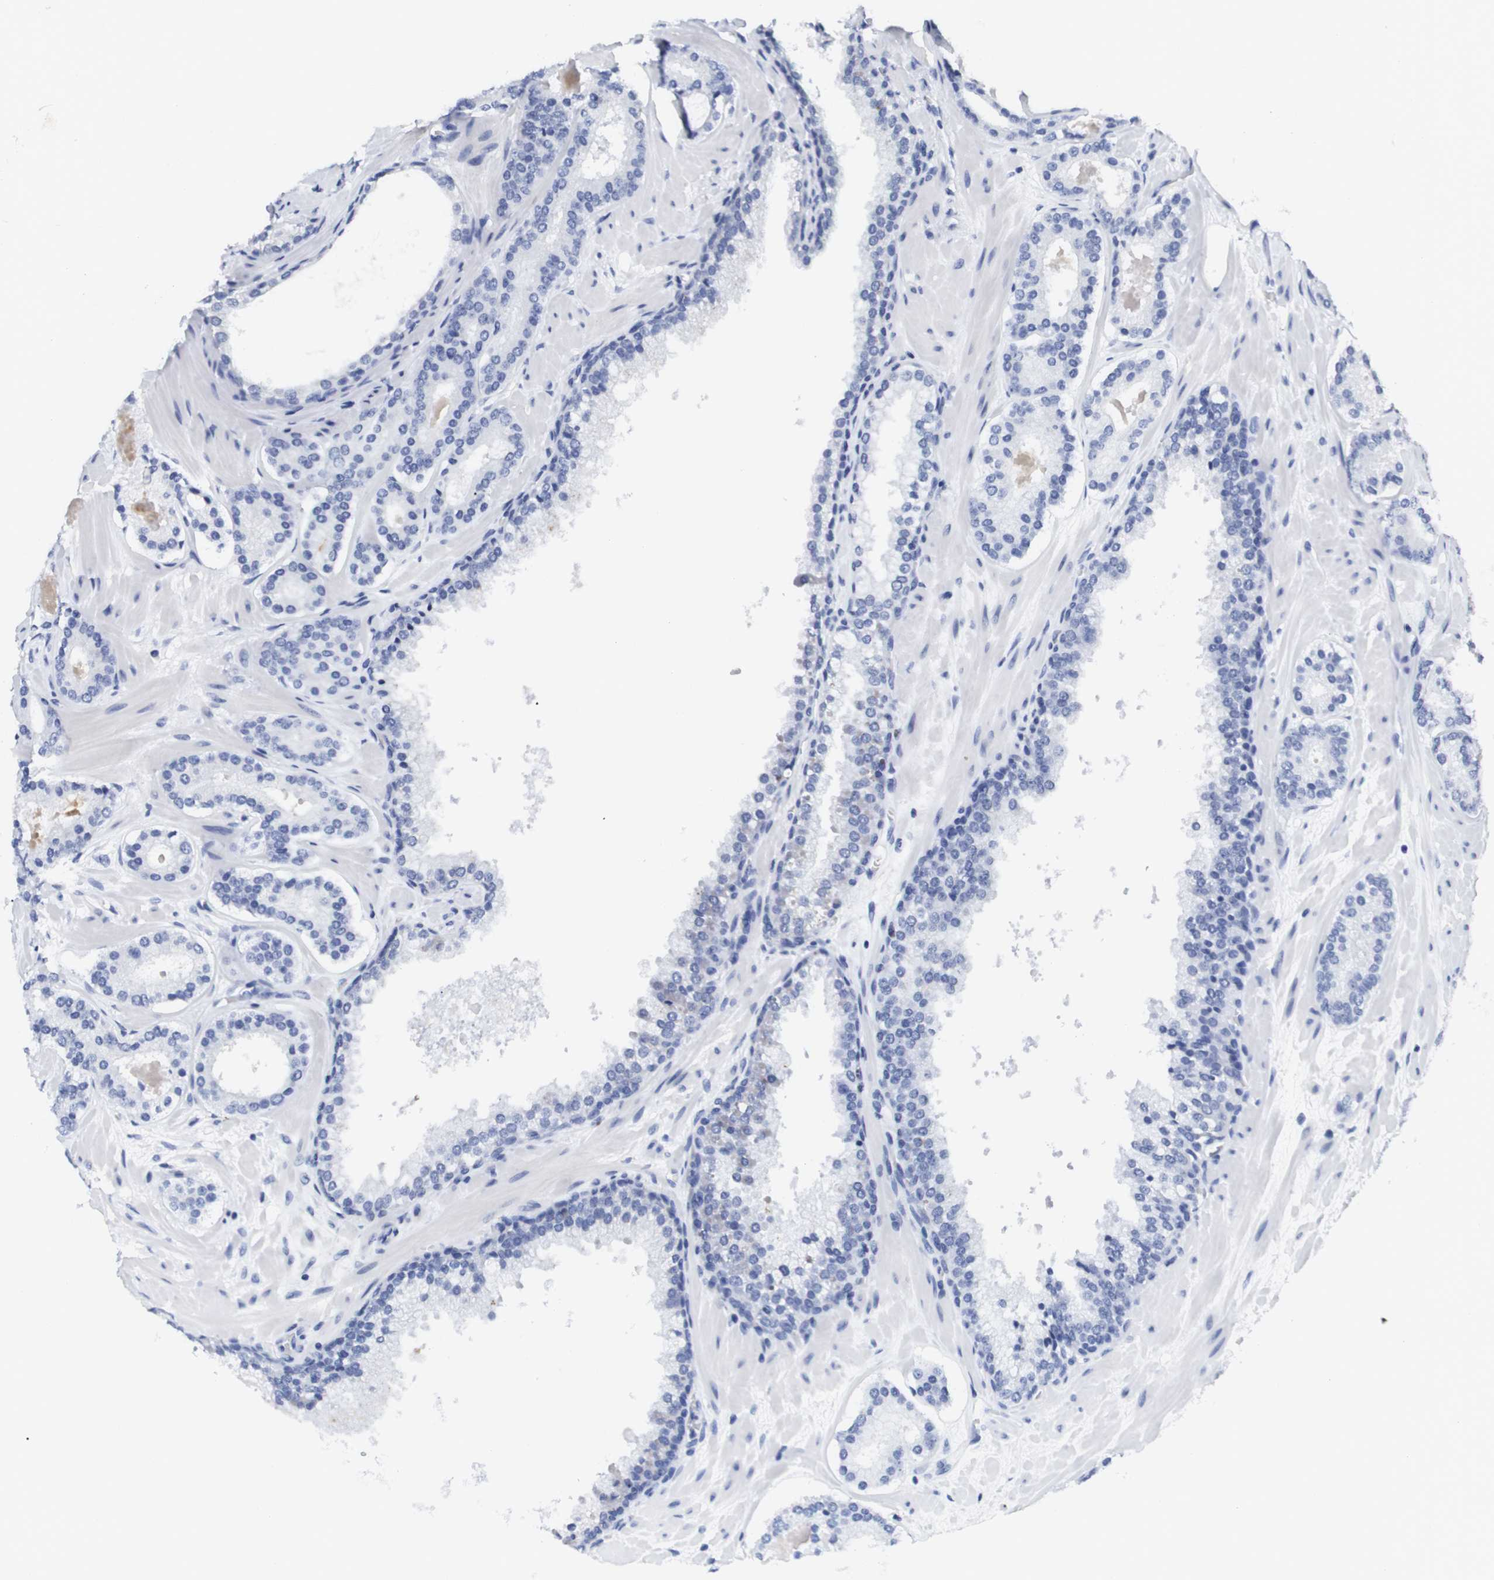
{"staining": {"intensity": "negative", "quantity": "none", "location": "none"}, "tissue": "prostate cancer", "cell_type": "Tumor cells", "image_type": "cancer", "snomed": [{"axis": "morphology", "description": "Adenocarcinoma, Low grade"}, {"axis": "topography", "description": "Prostate"}], "caption": "Immunohistochemistry photomicrograph of neoplastic tissue: human prostate cancer stained with DAB reveals no significant protein expression in tumor cells.", "gene": "FNTA", "patient": {"sex": "male", "age": 63}}